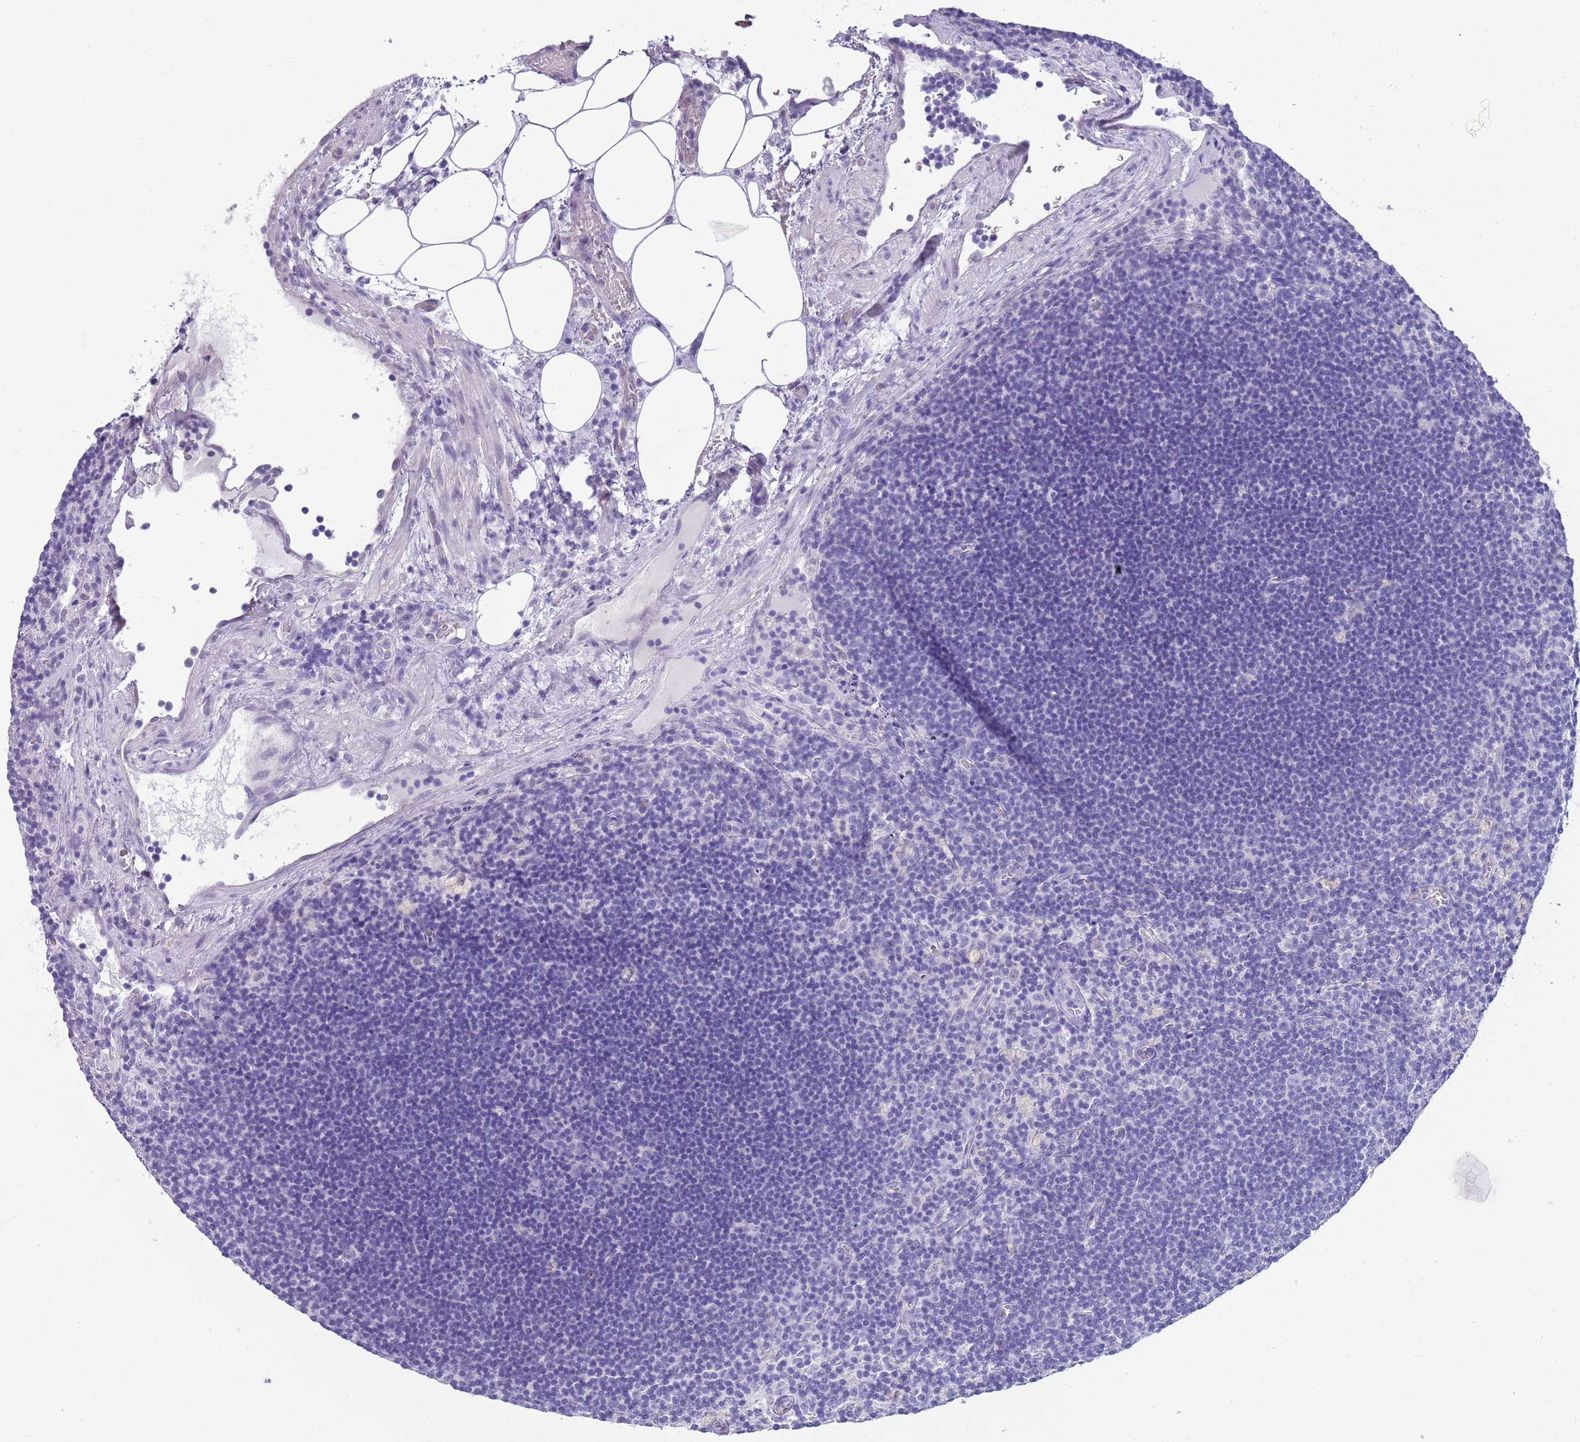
{"staining": {"intensity": "negative", "quantity": "none", "location": "none"}, "tissue": "lymph node", "cell_type": "Germinal center cells", "image_type": "normal", "snomed": [{"axis": "morphology", "description": "Normal tissue, NOS"}, {"axis": "topography", "description": "Lymph node"}], "caption": "Immunohistochemical staining of normal lymph node exhibits no significant expression in germinal center cells. The staining is performed using DAB brown chromogen with nuclei counter-stained in using hematoxylin.", "gene": "CTRC", "patient": {"sex": "male", "age": 69}}